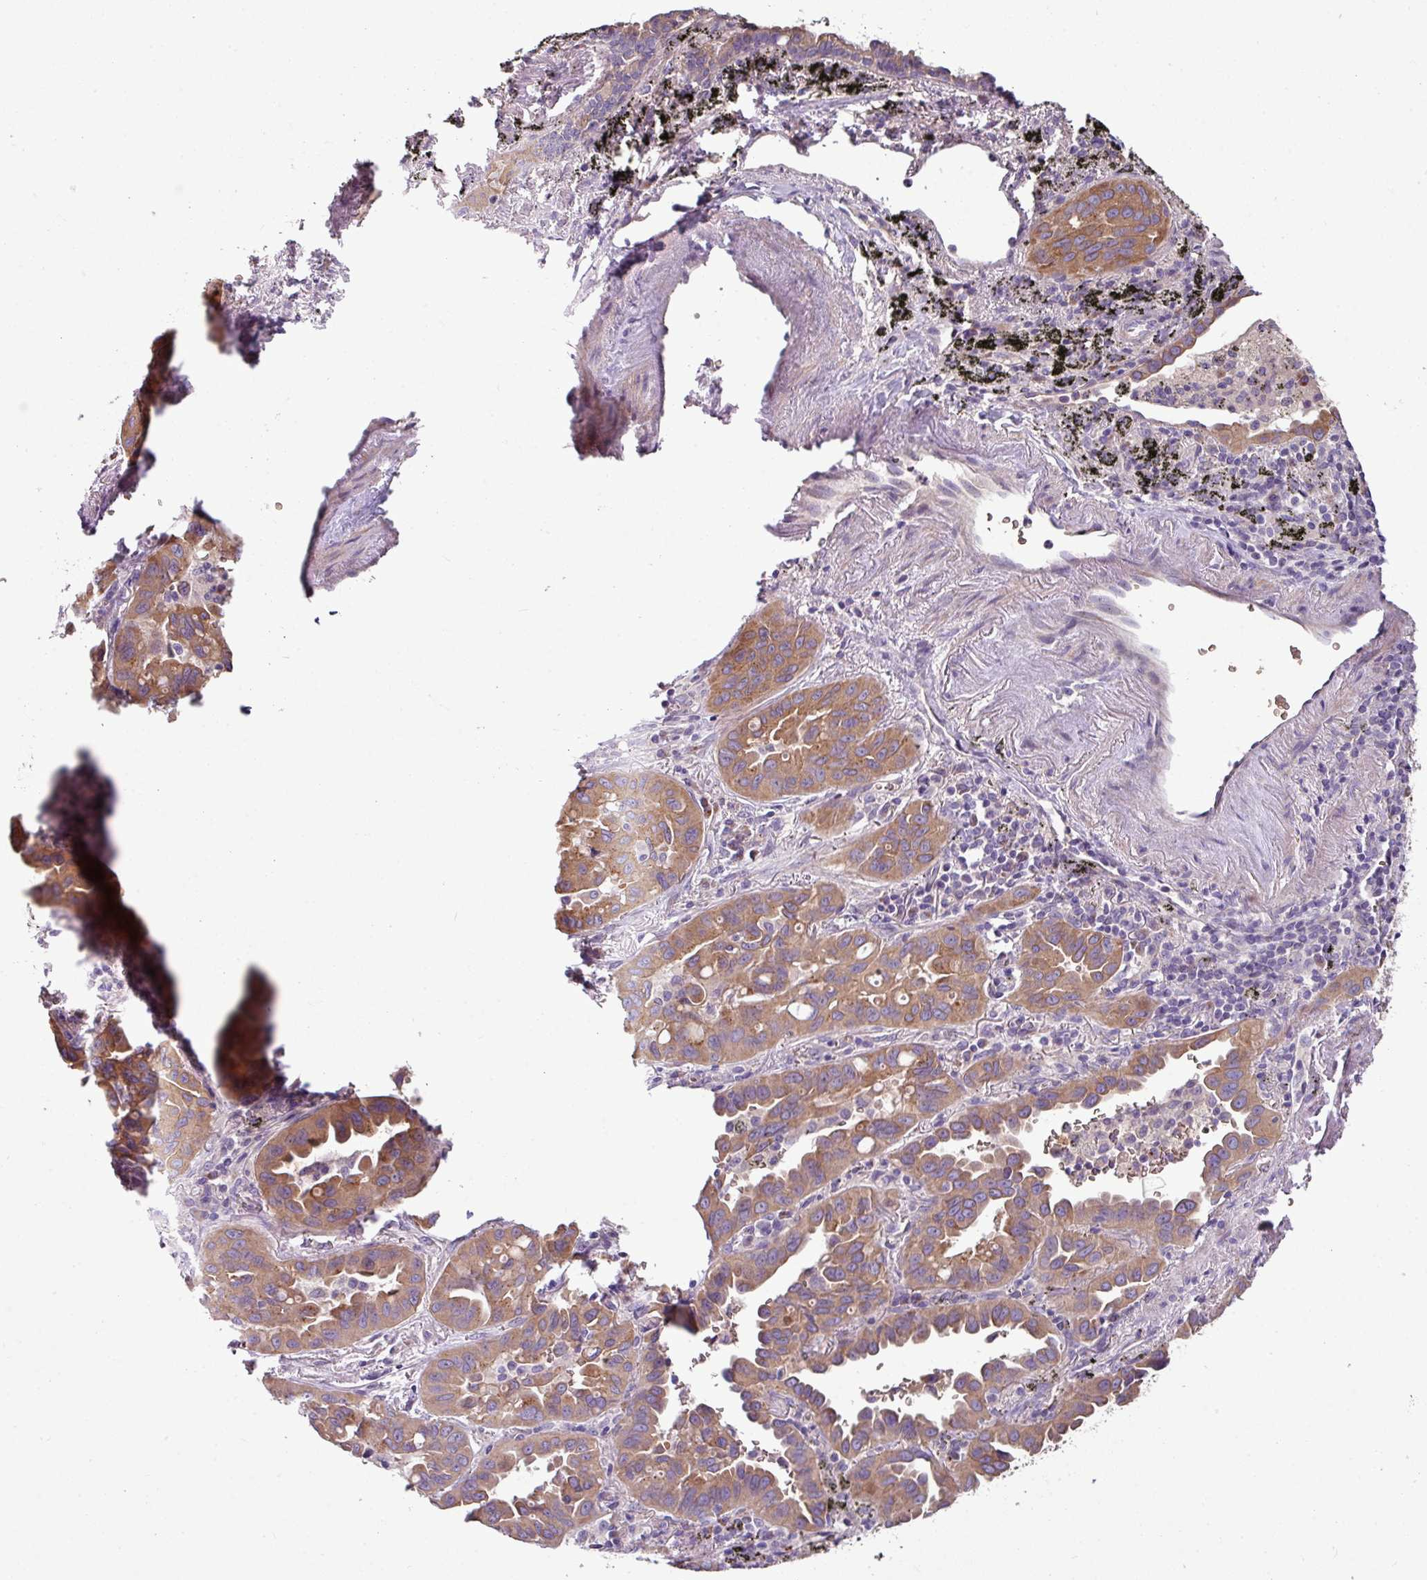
{"staining": {"intensity": "moderate", "quantity": ">75%", "location": "cytoplasmic/membranous"}, "tissue": "lung cancer", "cell_type": "Tumor cells", "image_type": "cancer", "snomed": [{"axis": "morphology", "description": "Adenocarcinoma, NOS"}, {"axis": "topography", "description": "Lung"}], "caption": "DAB immunohistochemical staining of human lung cancer (adenocarcinoma) reveals moderate cytoplasmic/membranous protein staining in approximately >75% of tumor cells.", "gene": "LRRC9", "patient": {"sex": "male", "age": 68}}